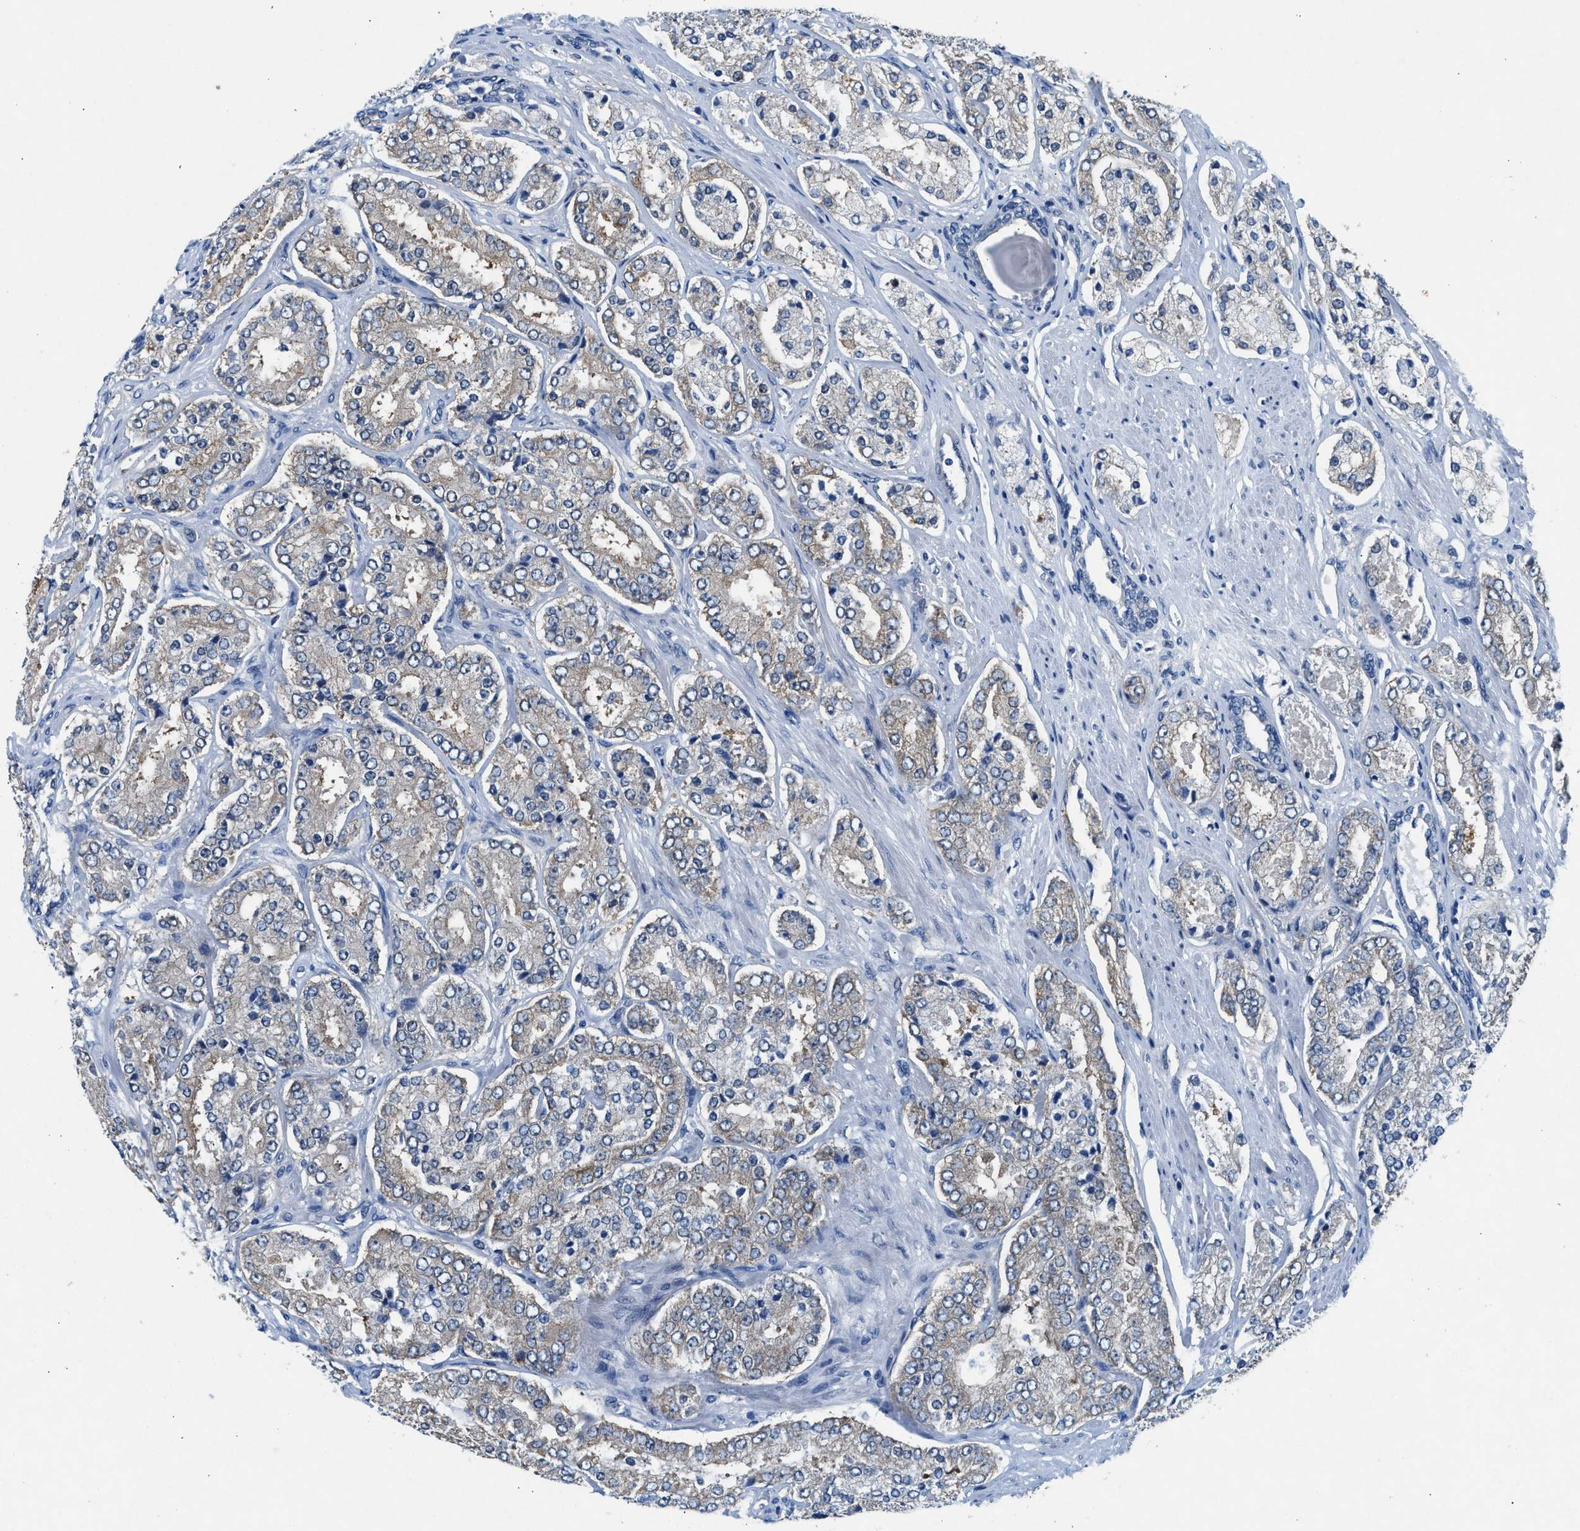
{"staining": {"intensity": "negative", "quantity": "none", "location": "none"}, "tissue": "prostate cancer", "cell_type": "Tumor cells", "image_type": "cancer", "snomed": [{"axis": "morphology", "description": "Adenocarcinoma, High grade"}, {"axis": "topography", "description": "Prostate"}], "caption": "Tumor cells show no significant expression in prostate high-grade adenocarcinoma.", "gene": "COPS2", "patient": {"sex": "male", "age": 65}}